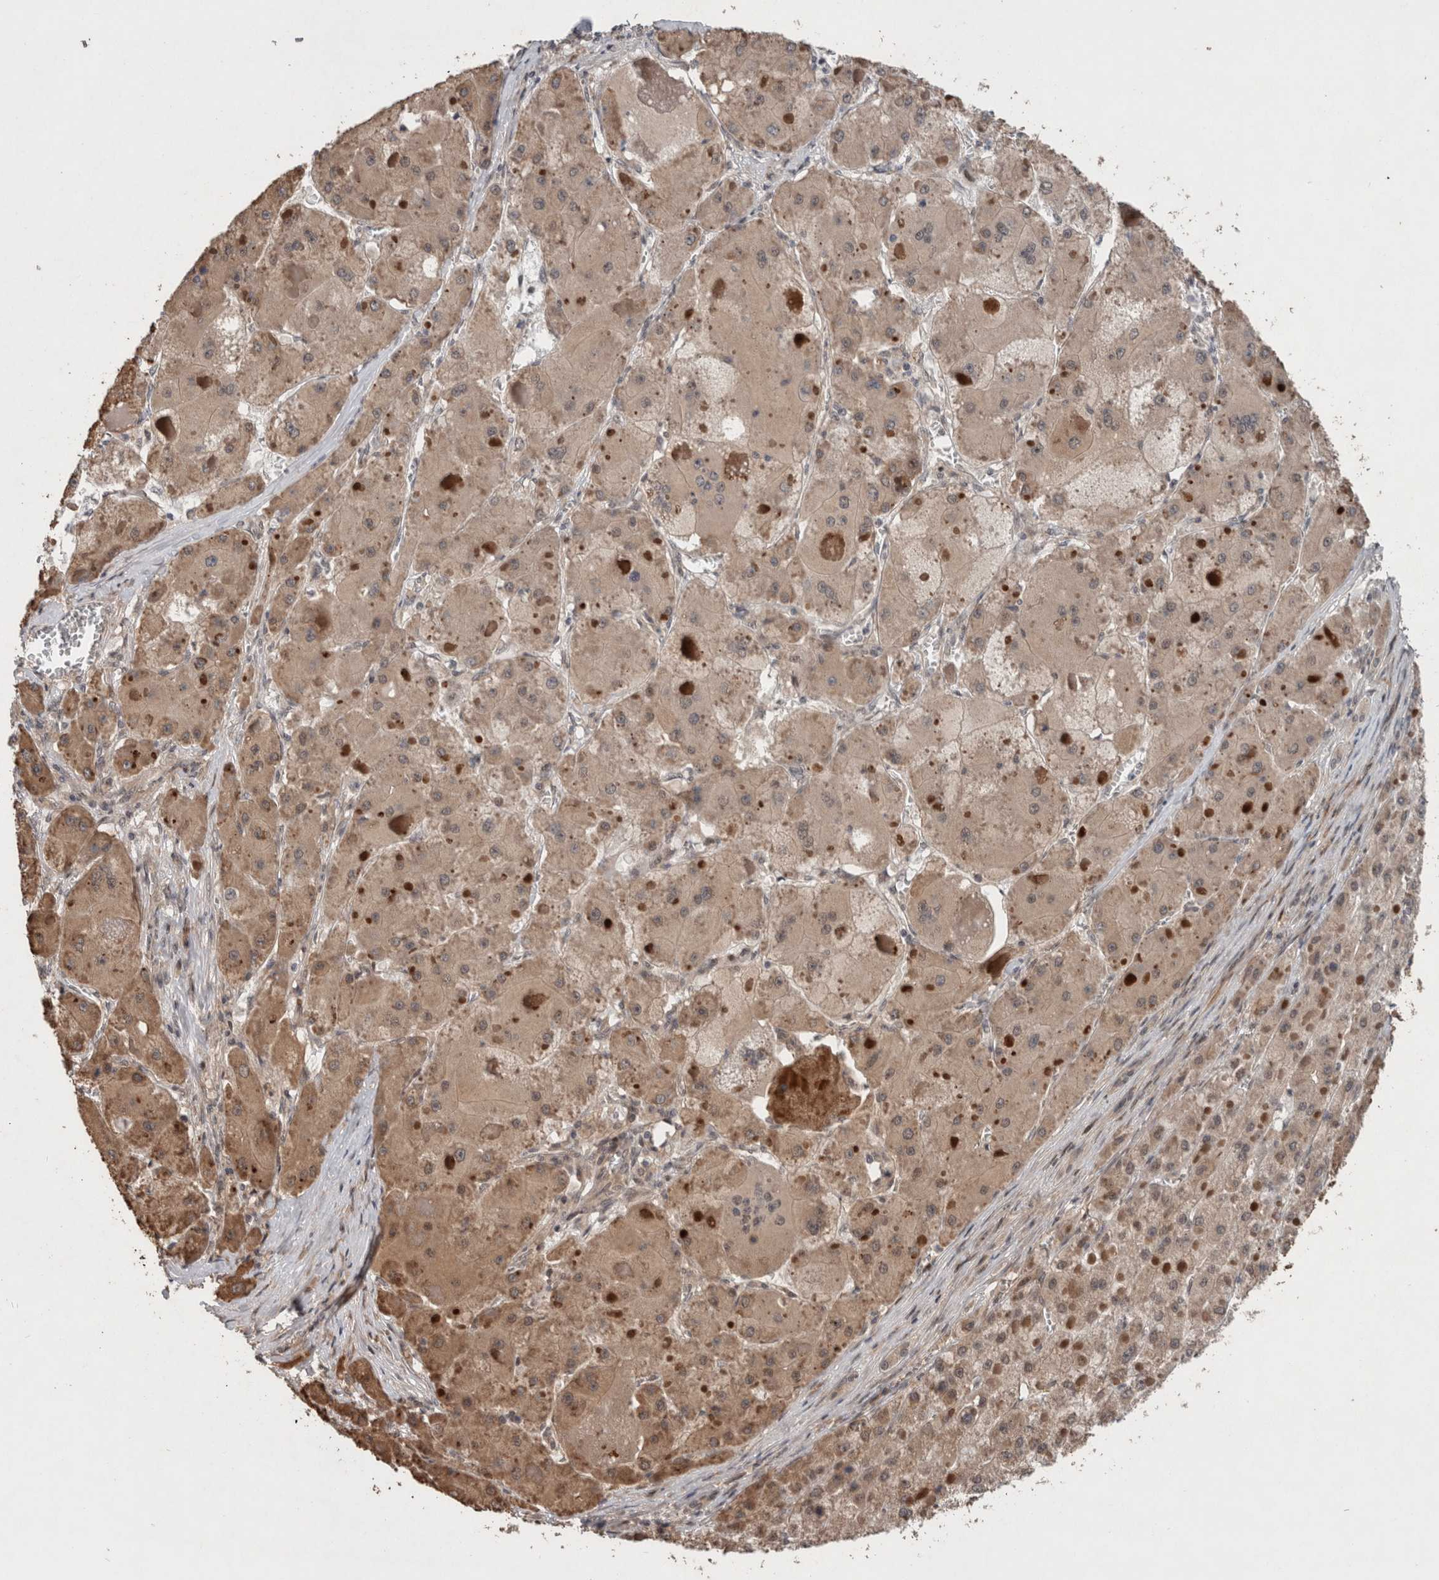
{"staining": {"intensity": "weak", "quantity": ">75%", "location": "cytoplasmic/membranous"}, "tissue": "liver cancer", "cell_type": "Tumor cells", "image_type": "cancer", "snomed": [{"axis": "morphology", "description": "Carcinoma, Hepatocellular, NOS"}, {"axis": "topography", "description": "Liver"}], "caption": "Immunohistochemical staining of human hepatocellular carcinoma (liver) exhibits low levels of weak cytoplasmic/membranous protein staining in approximately >75% of tumor cells. (brown staining indicates protein expression, while blue staining denotes nuclei).", "gene": "GIMAP6", "patient": {"sex": "female", "age": 73}}